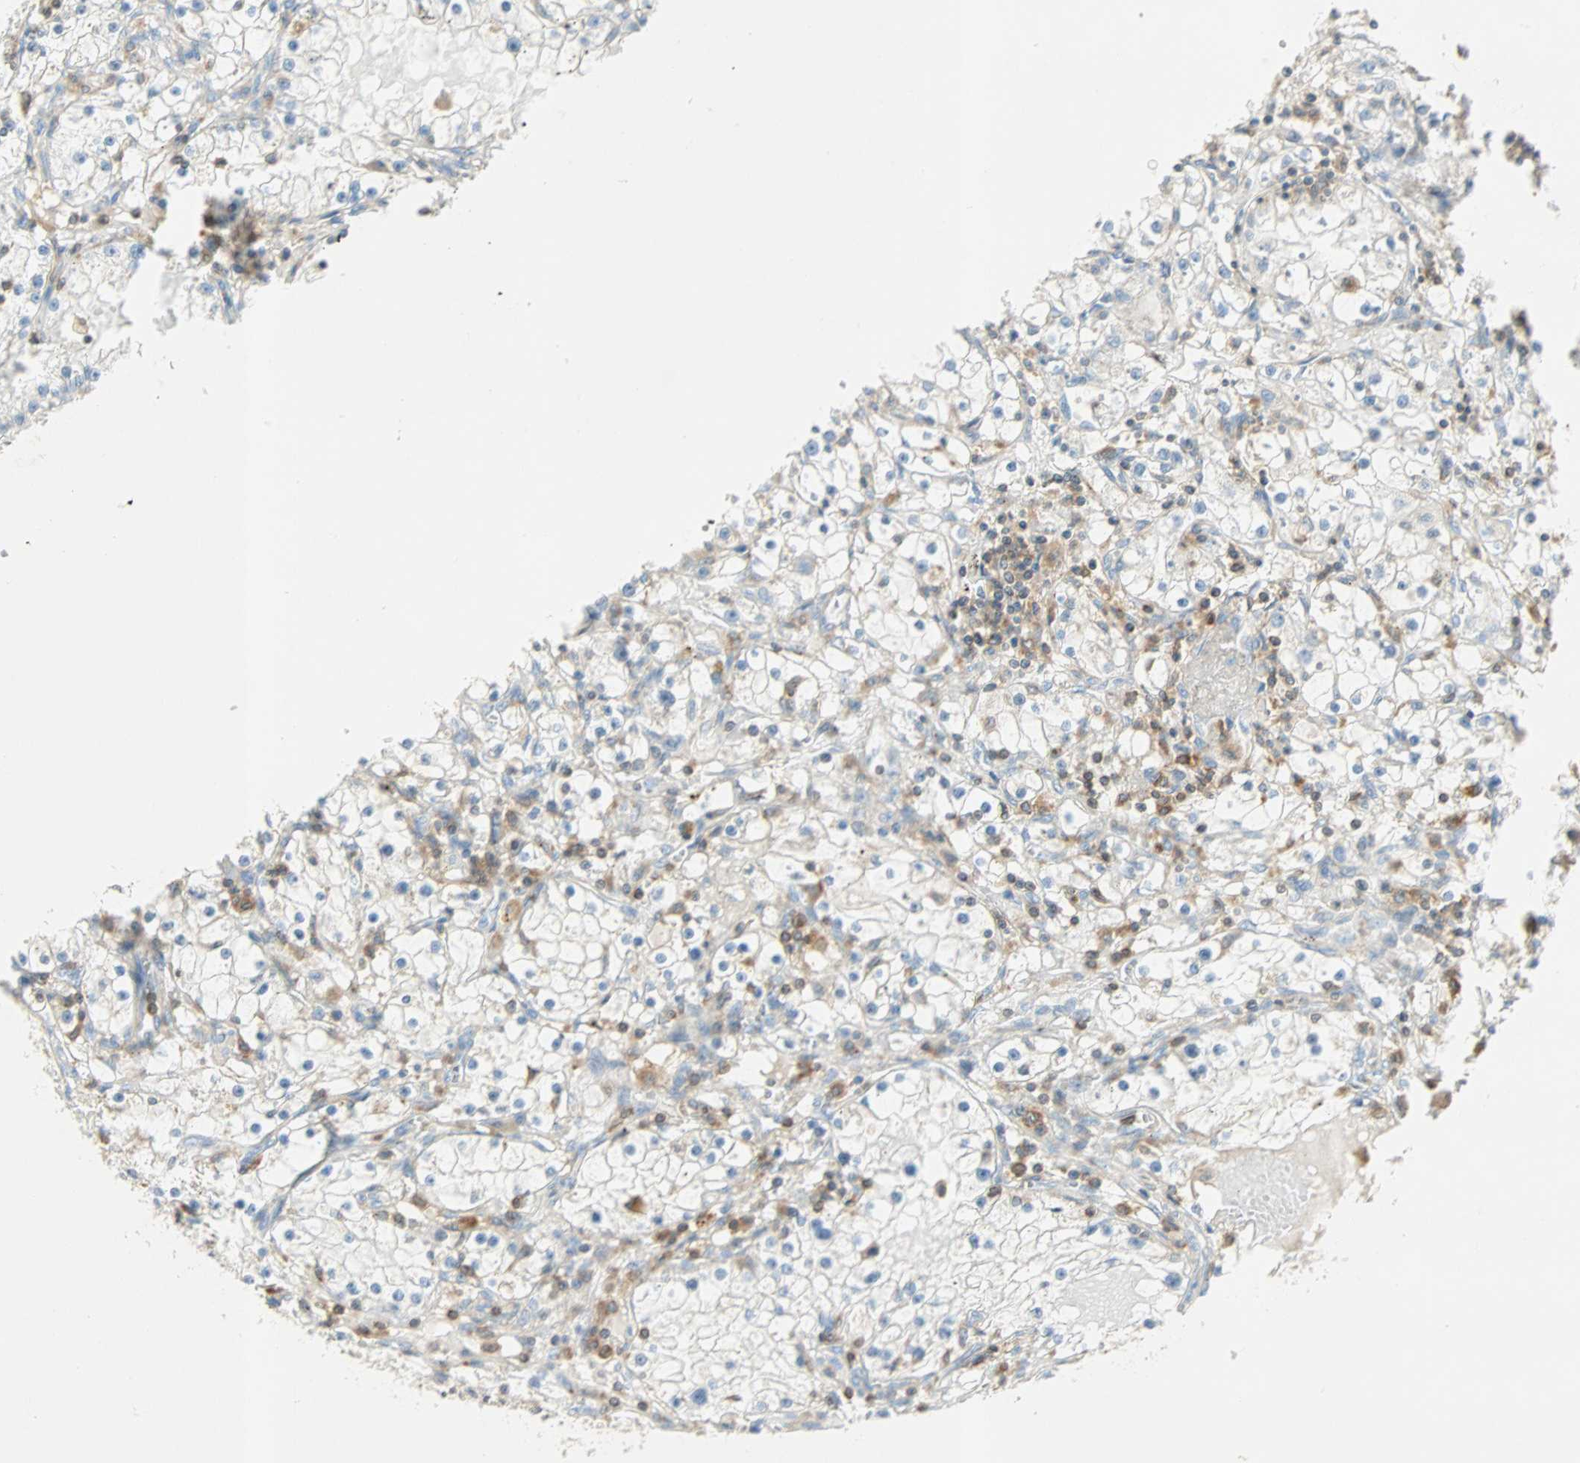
{"staining": {"intensity": "negative", "quantity": "none", "location": "none"}, "tissue": "renal cancer", "cell_type": "Tumor cells", "image_type": "cancer", "snomed": [{"axis": "morphology", "description": "Adenocarcinoma, NOS"}, {"axis": "topography", "description": "Kidney"}], "caption": "Micrograph shows no protein staining in tumor cells of renal cancer (adenocarcinoma) tissue.", "gene": "FMNL1", "patient": {"sex": "male", "age": 56}}